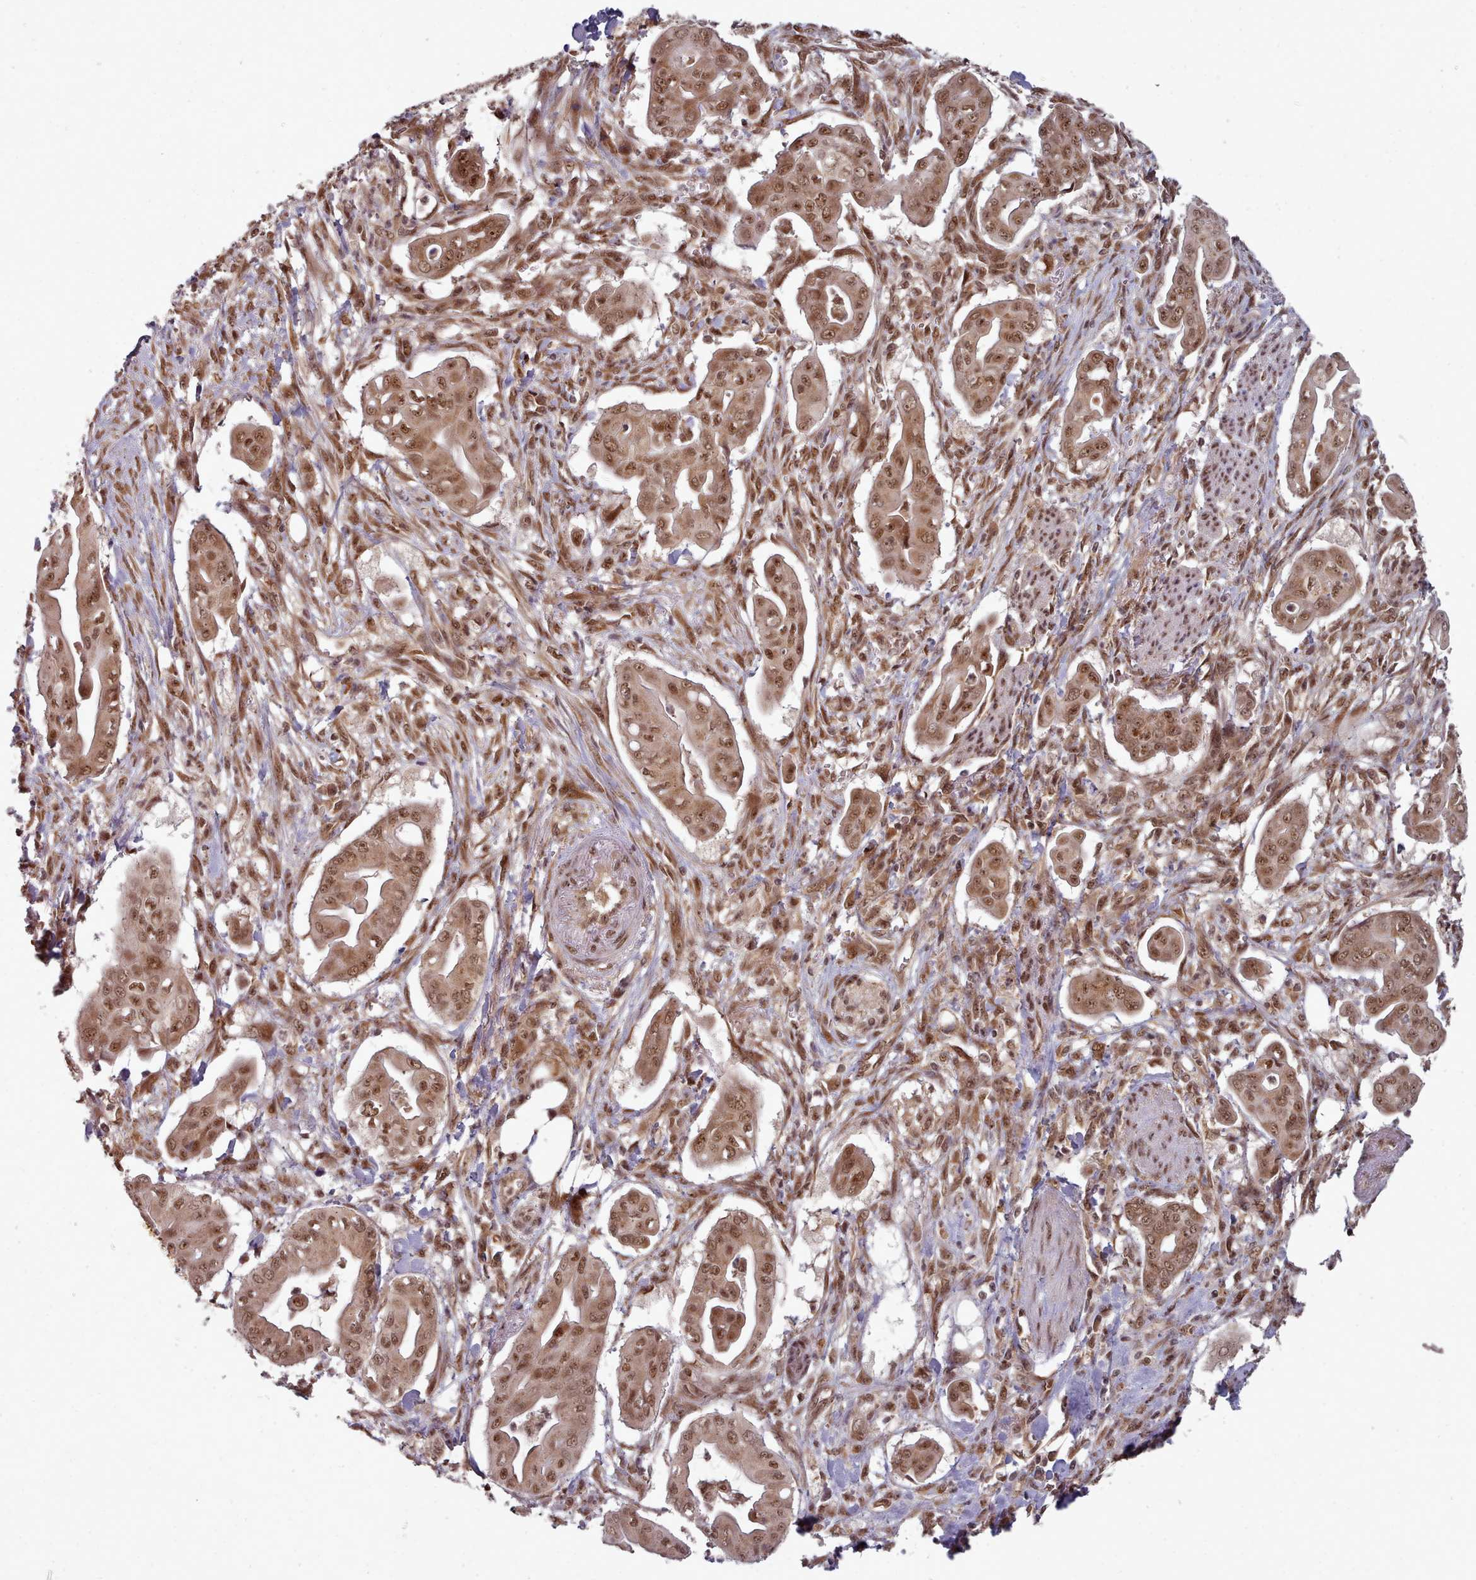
{"staining": {"intensity": "moderate", "quantity": ">75%", "location": "cytoplasmic/membranous,nuclear"}, "tissue": "pancreatic cancer", "cell_type": "Tumor cells", "image_type": "cancer", "snomed": [{"axis": "morphology", "description": "Adenocarcinoma, NOS"}, {"axis": "topography", "description": "Pancreas"}], "caption": "High-magnification brightfield microscopy of adenocarcinoma (pancreatic) stained with DAB (brown) and counterstained with hematoxylin (blue). tumor cells exhibit moderate cytoplasmic/membranous and nuclear positivity is appreciated in approximately>75% of cells. (DAB IHC with brightfield microscopy, high magnification).", "gene": "DHX8", "patient": {"sex": "male", "age": 71}}